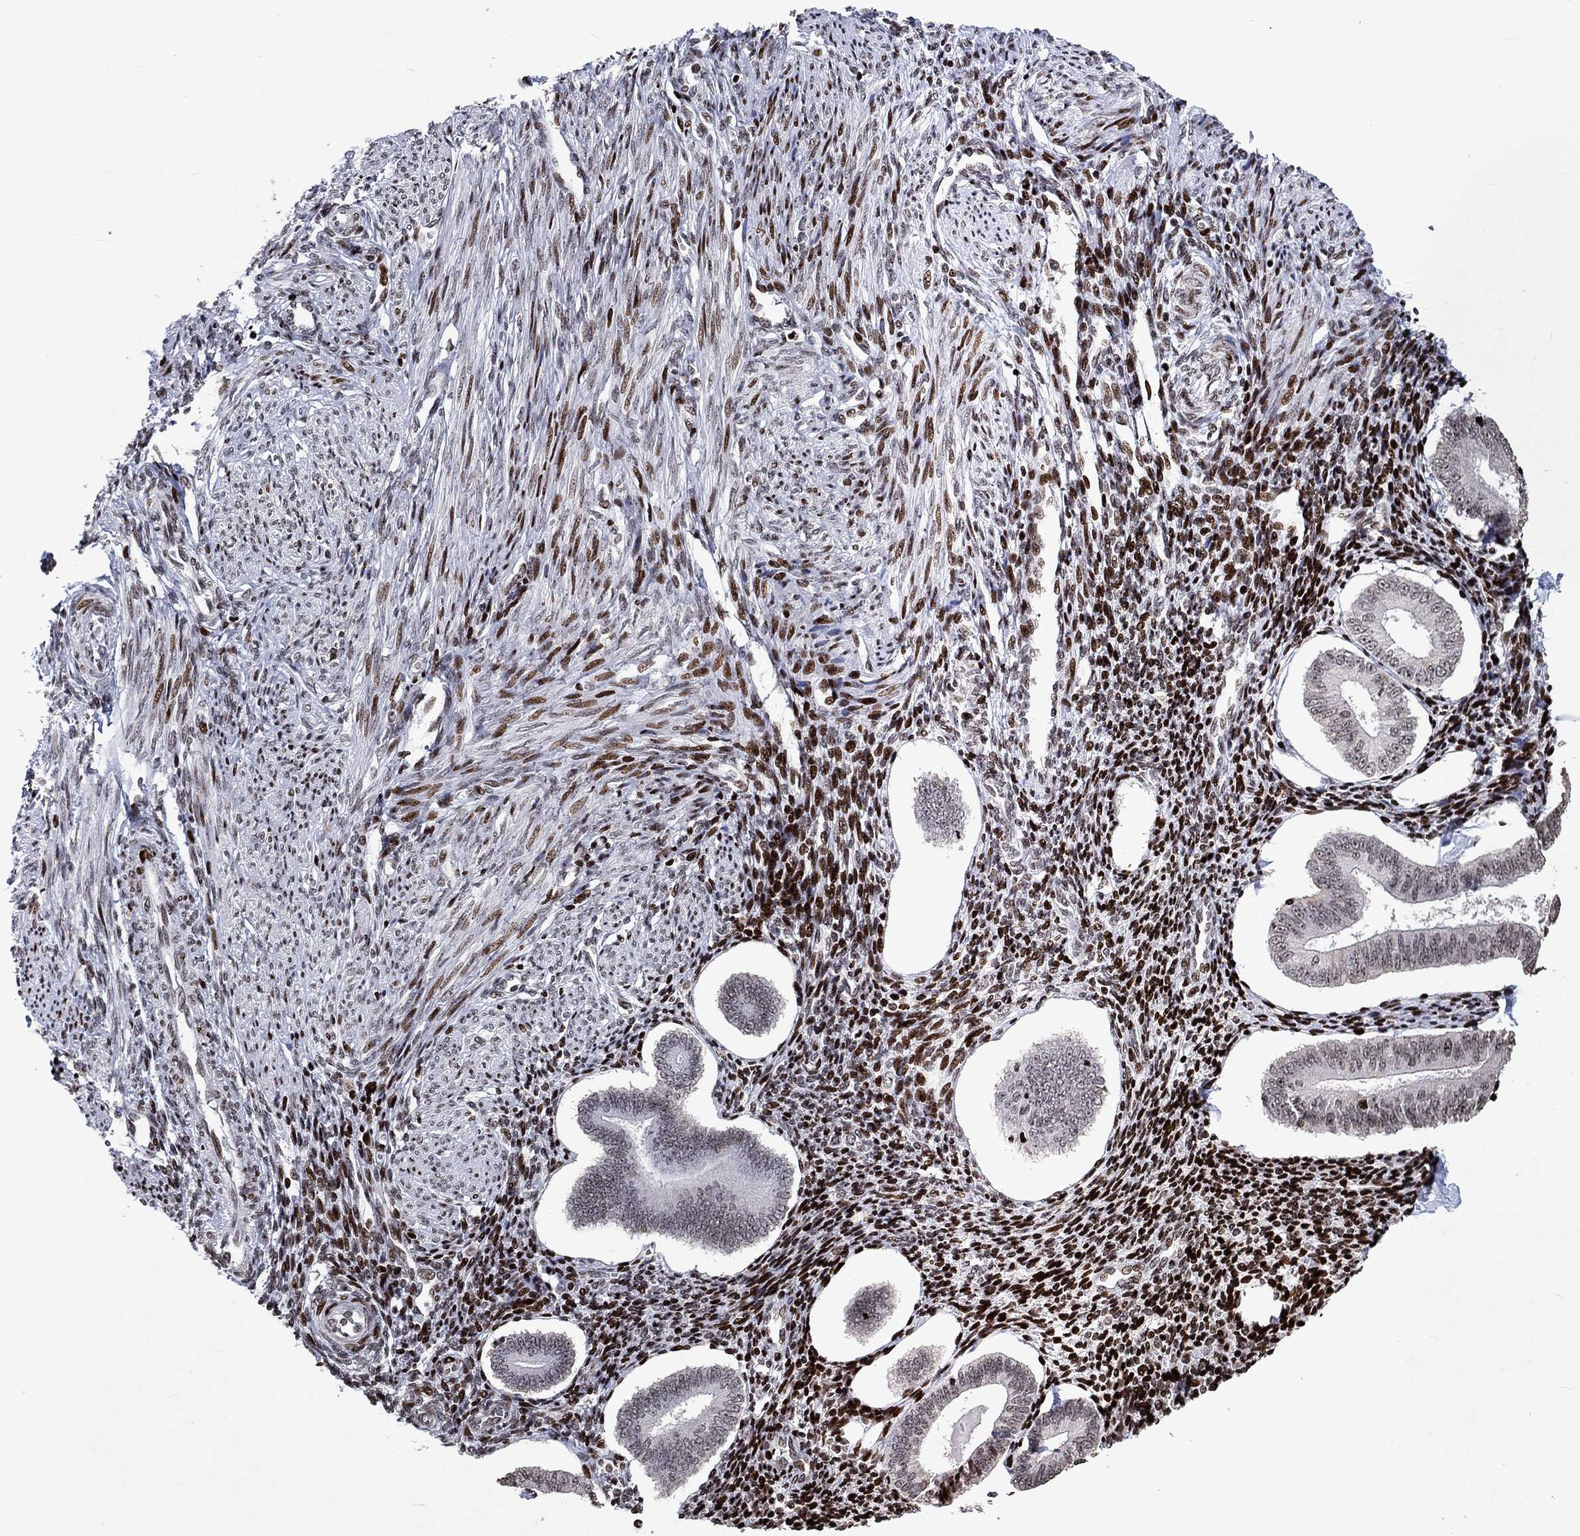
{"staining": {"intensity": "strong", "quantity": "25%-75%", "location": "nuclear"}, "tissue": "endometrium", "cell_type": "Cells in endometrial stroma", "image_type": "normal", "snomed": [{"axis": "morphology", "description": "Normal tissue, NOS"}, {"axis": "topography", "description": "Endometrium"}], "caption": "A brown stain labels strong nuclear positivity of a protein in cells in endometrial stroma of unremarkable human endometrium.", "gene": "SRSF3", "patient": {"sex": "female", "age": 40}}